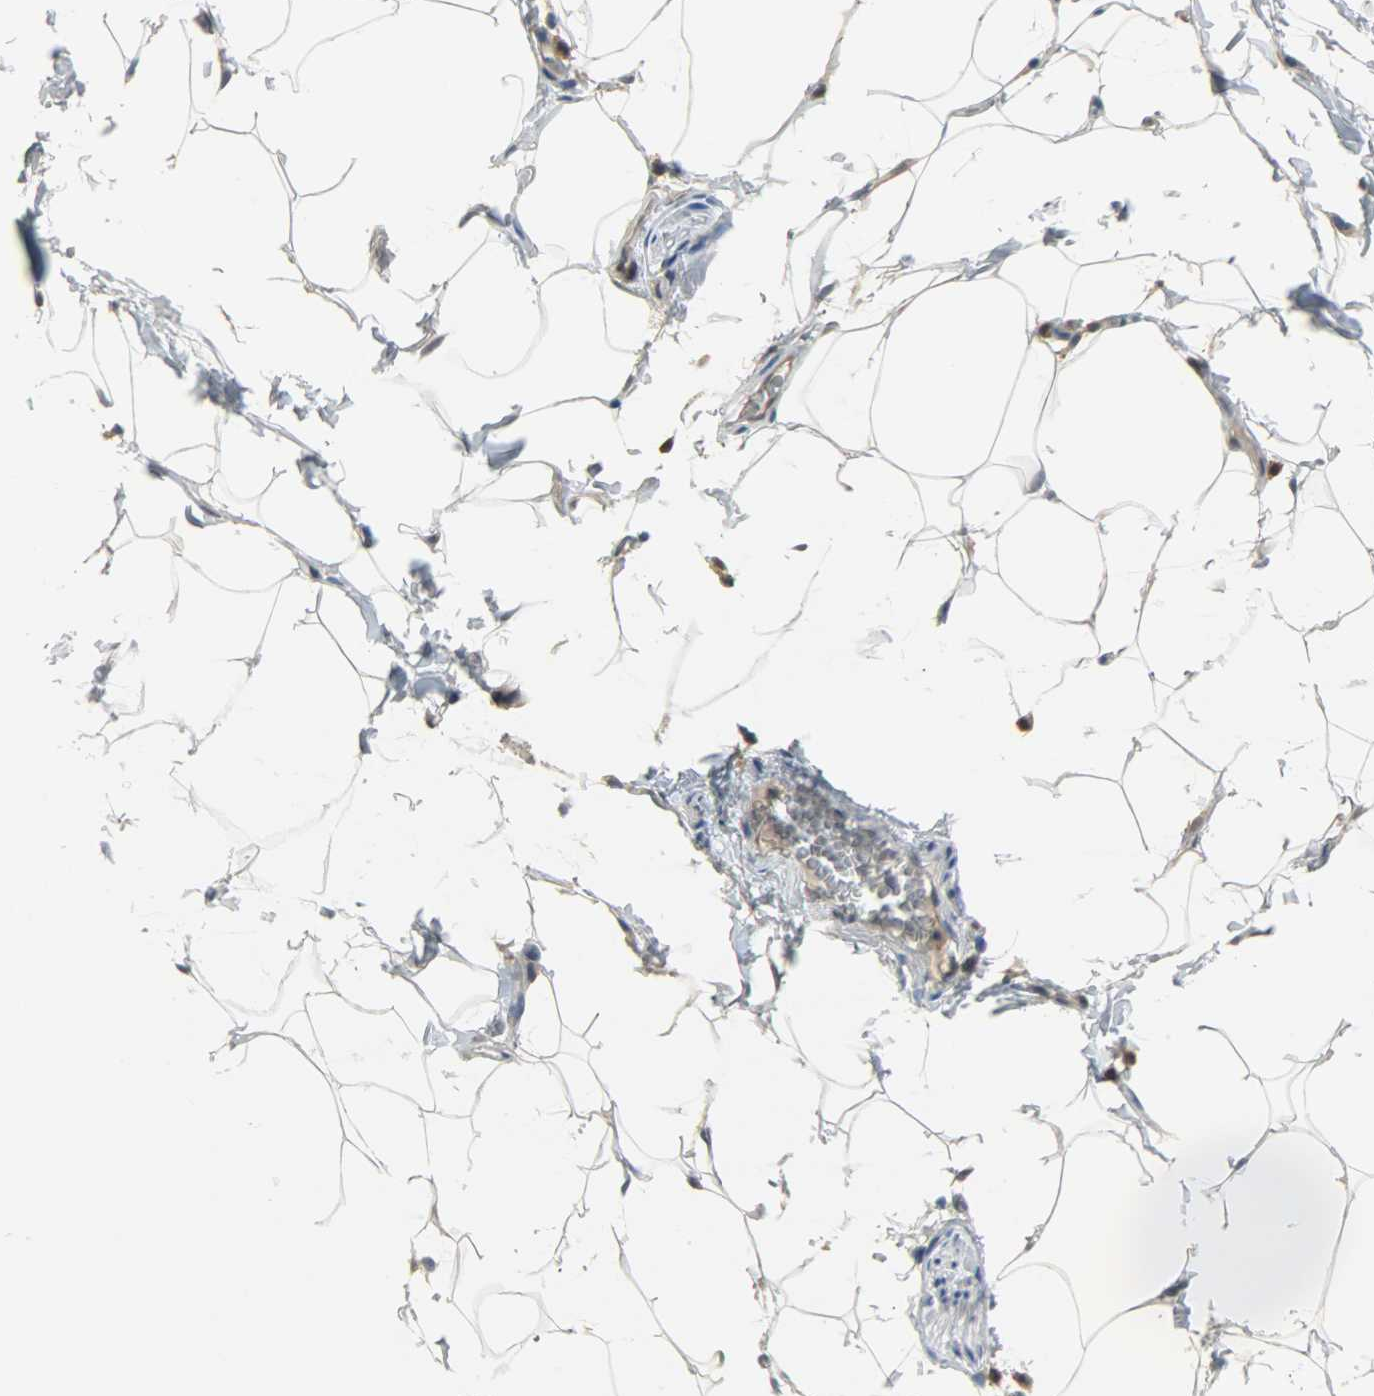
{"staining": {"intensity": "weak", "quantity": ">75%", "location": "cytoplasmic/membranous"}, "tissue": "adipose tissue", "cell_type": "Adipocytes", "image_type": "normal", "snomed": [{"axis": "morphology", "description": "Normal tissue, NOS"}, {"axis": "topography", "description": "Vascular tissue"}], "caption": "IHC photomicrograph of normal adipose tissue: adipose tissue stained using immunohistochemistry displays low levels of weak protein expression localized specifically in the cytoplasmic/membranous of adipocytes, appearing as a cytoplasmic/membranous brown color.", "gene": "EIF4EBP1", "patient": {"sex": "male", "age": 41}}